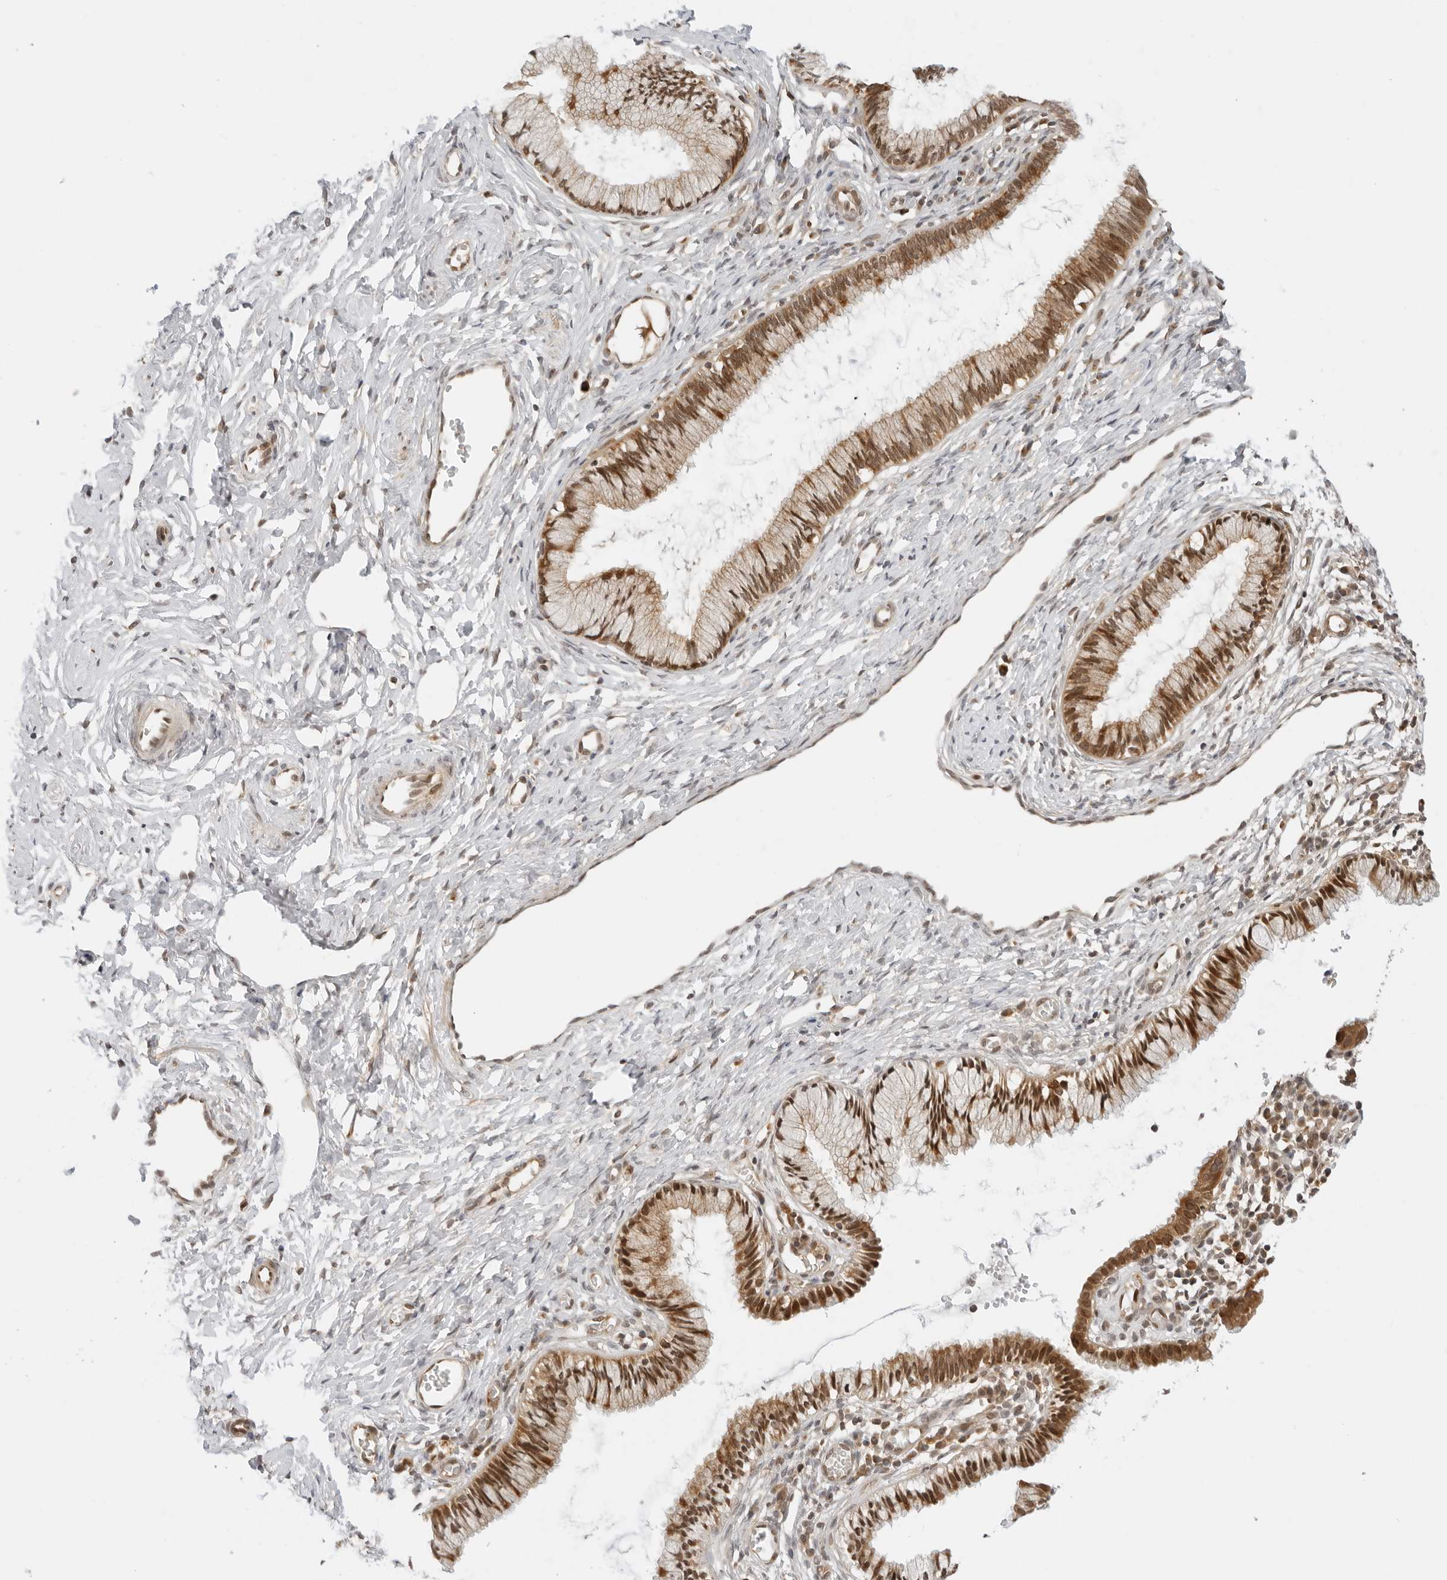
{"staining": {"intensity": "moderate", "quantity": ">75%", "location": "cytoplasmic/membranous,nuclear"}, "tissue": "cervix", "cell_type": "Glandular cells", "image_type": "normal", "snomed": [{"axis": "morphology", "description": "Normal tissue, NOS"}, {"axis": "topography", "description": "Cervix"}], "caption": "DAB immunohistochemical staining of unremarkable cervix demonstrates moderate cytoplasmic/membranous,nuclear protein positivity in about >75% of glandular cells.", "gene": "RC3H1", "patient": {"sex": "female", "age": 27}}